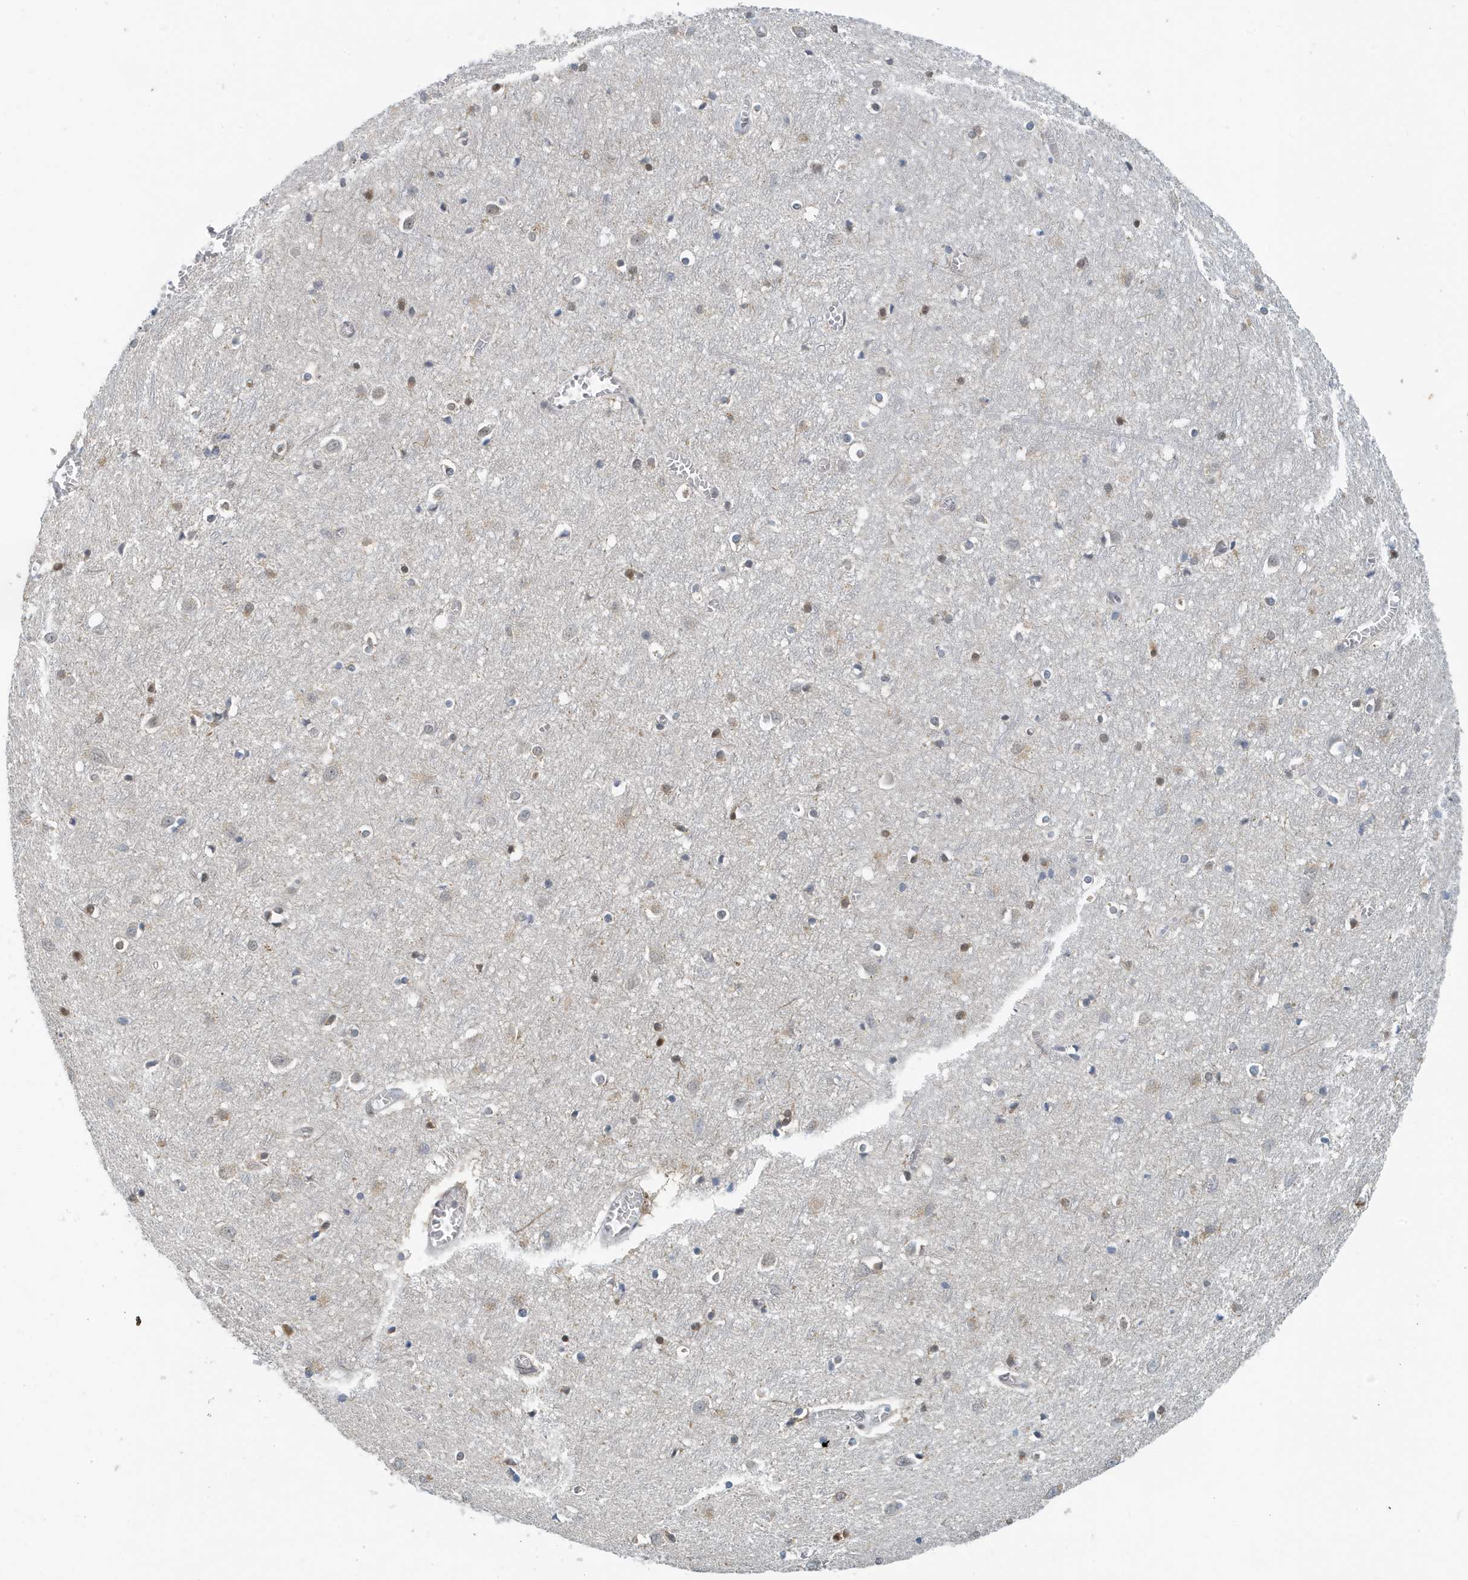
{"staining": {"intensity": "negative", "quantity": "none", "location": "none"}, "tissue": "cerebral cortex", "cell_type": "Endothelial cells", "image_type": "normal", "snomed": [{"axis": "morphology", "description": "Normal tissue, NOS"}, {"axis": "topography", "description": "Cerebral cortex"}], "caption": "Immunohistochemistry (IHC) histopathology image of benign cerebral cortex: cerebral cortex stained with DAB (3,3'-diaminobenzidine) exhibits no significant protein positivity in endothelial cells.", "gene": "KIF15", "patient": {"sex": "female", "age": 64}}